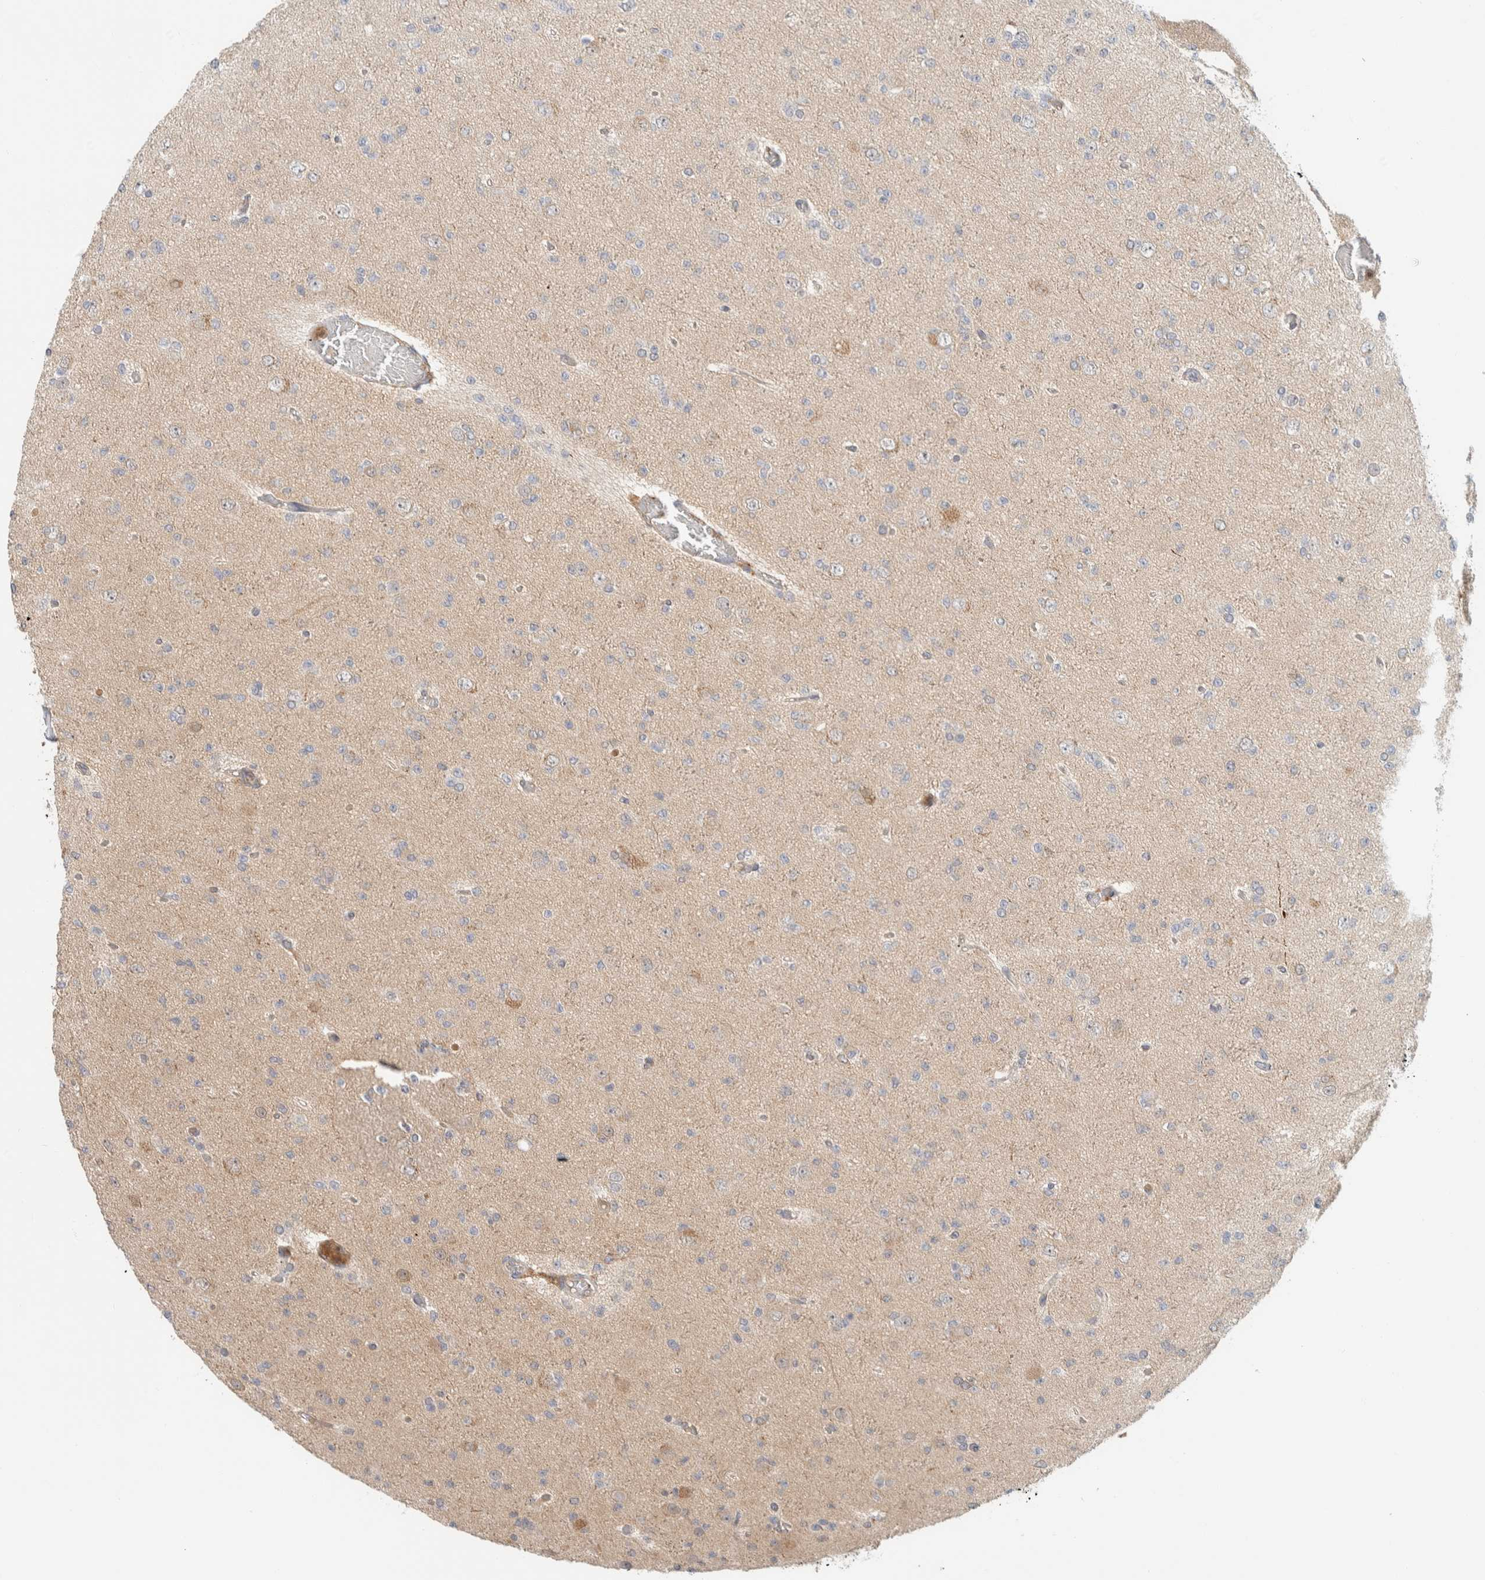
{"staining": {"intensity": "negative", "quantity": "none", "location": "none"}, "tissue": "glioma", "cell_type": "Tumor cells", "image_type": "cancer", "snomed": [{"axis": "morphology", "description": "Glioma, malignant, Low grade"}, {"axis": "topography", "description": "Brain"}], "caption": "Immunohistochemistry histopathology image of malignant glioma (low-grade) stained for a protein (brown), which displays no staining in tumor cells.", "gene": "GCLM", "patient": {"sex": "female", "age": 22}}